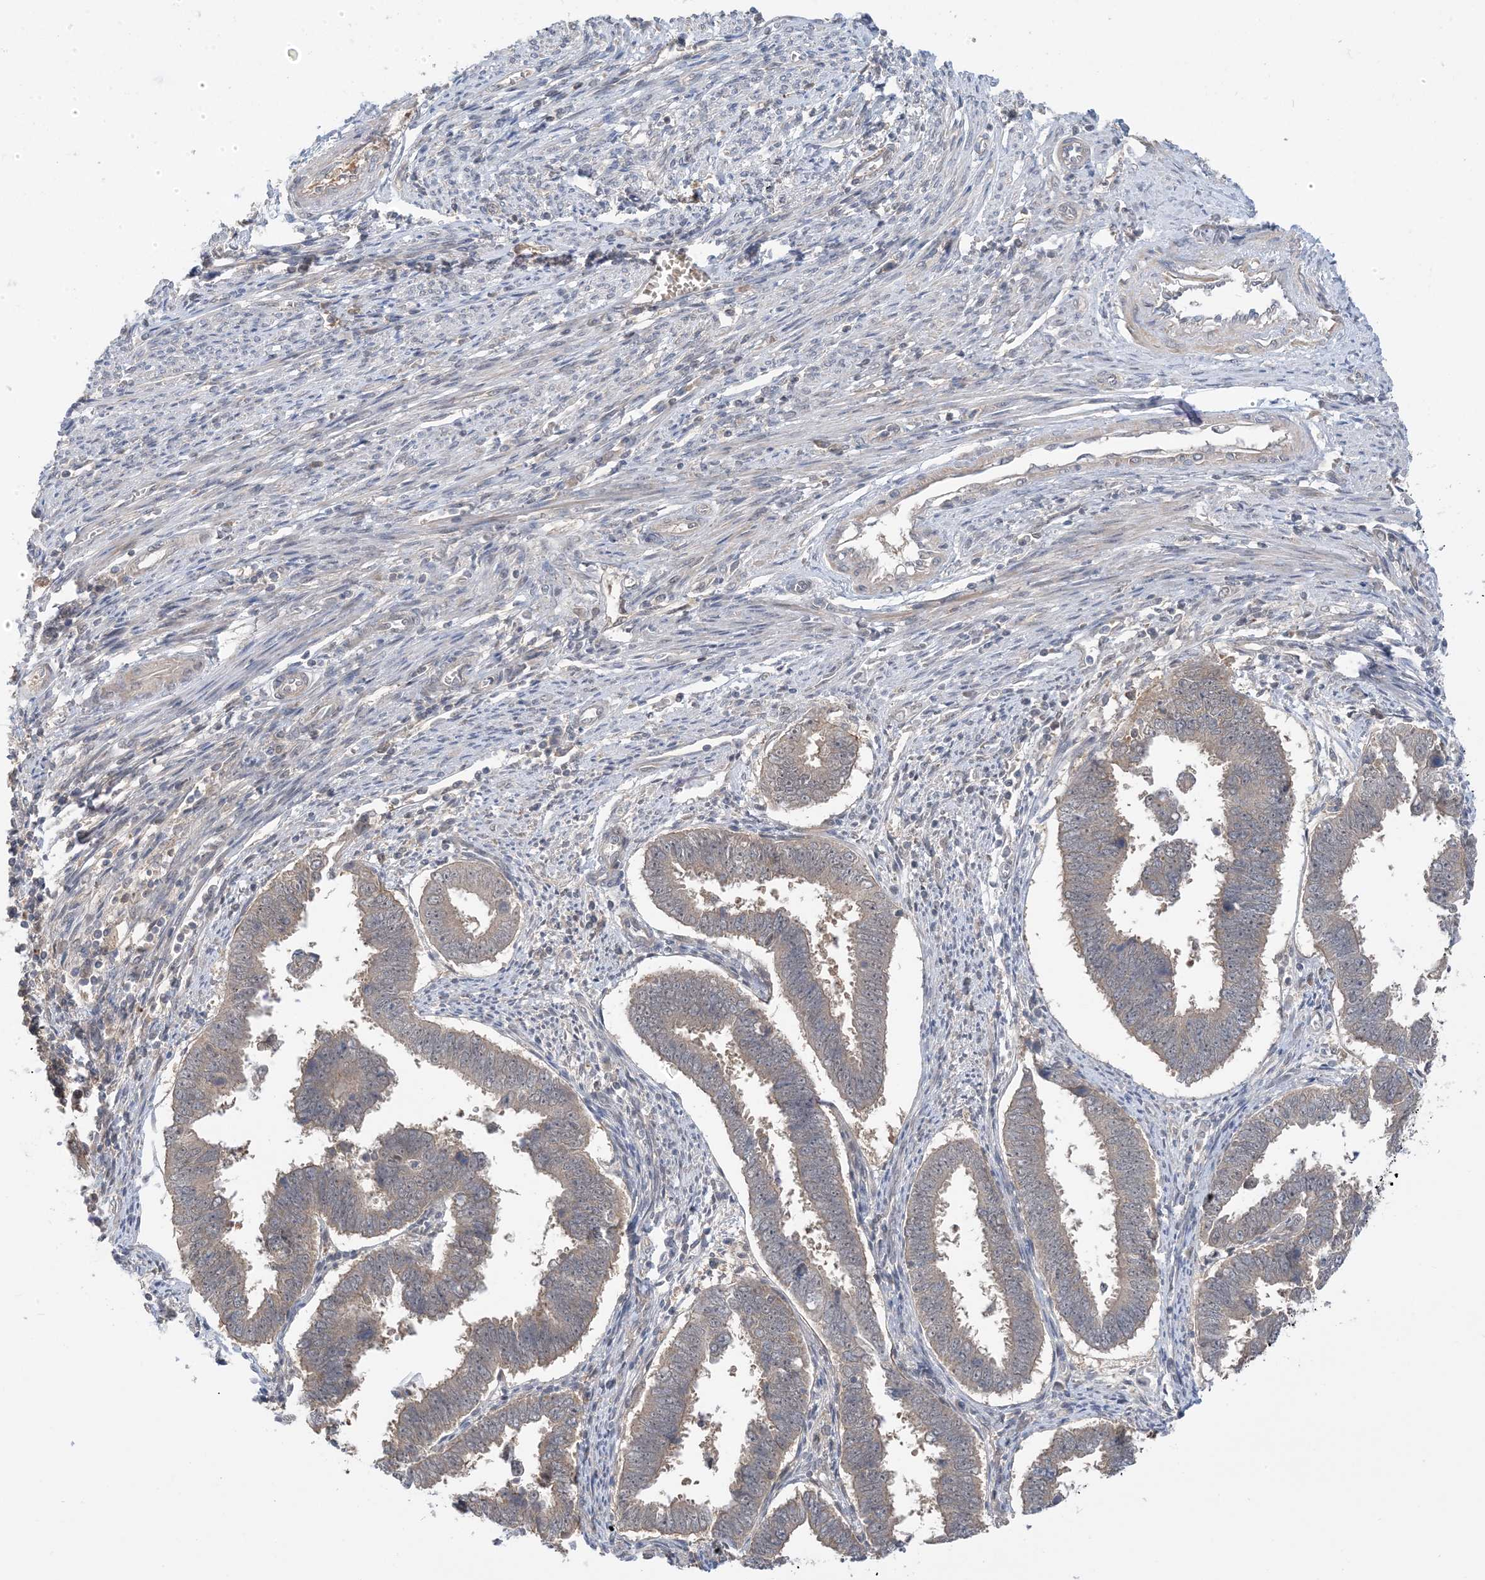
{"staining": {"intensity": "weak", "quantity": ">75%", "location": "cytoplasmic/membranous"}, "tissue": "endometrial cancer", "cell_type": "Tumor cells", "image_type": "cancer", "snomed": [{"axis": "morphology", "description": "Adenocarcinoma, NOS"}, {"axis": "topography", "description": "Endometrium"}], "caption": "This is an image of immunohistochemistry staining of adenocarcinoma (endometrial), which shows weak expression in the cytoplasmic/membranous of tumor cells.", "gene": "WDR26", "patient": {"sex": "female", "age": 75}}